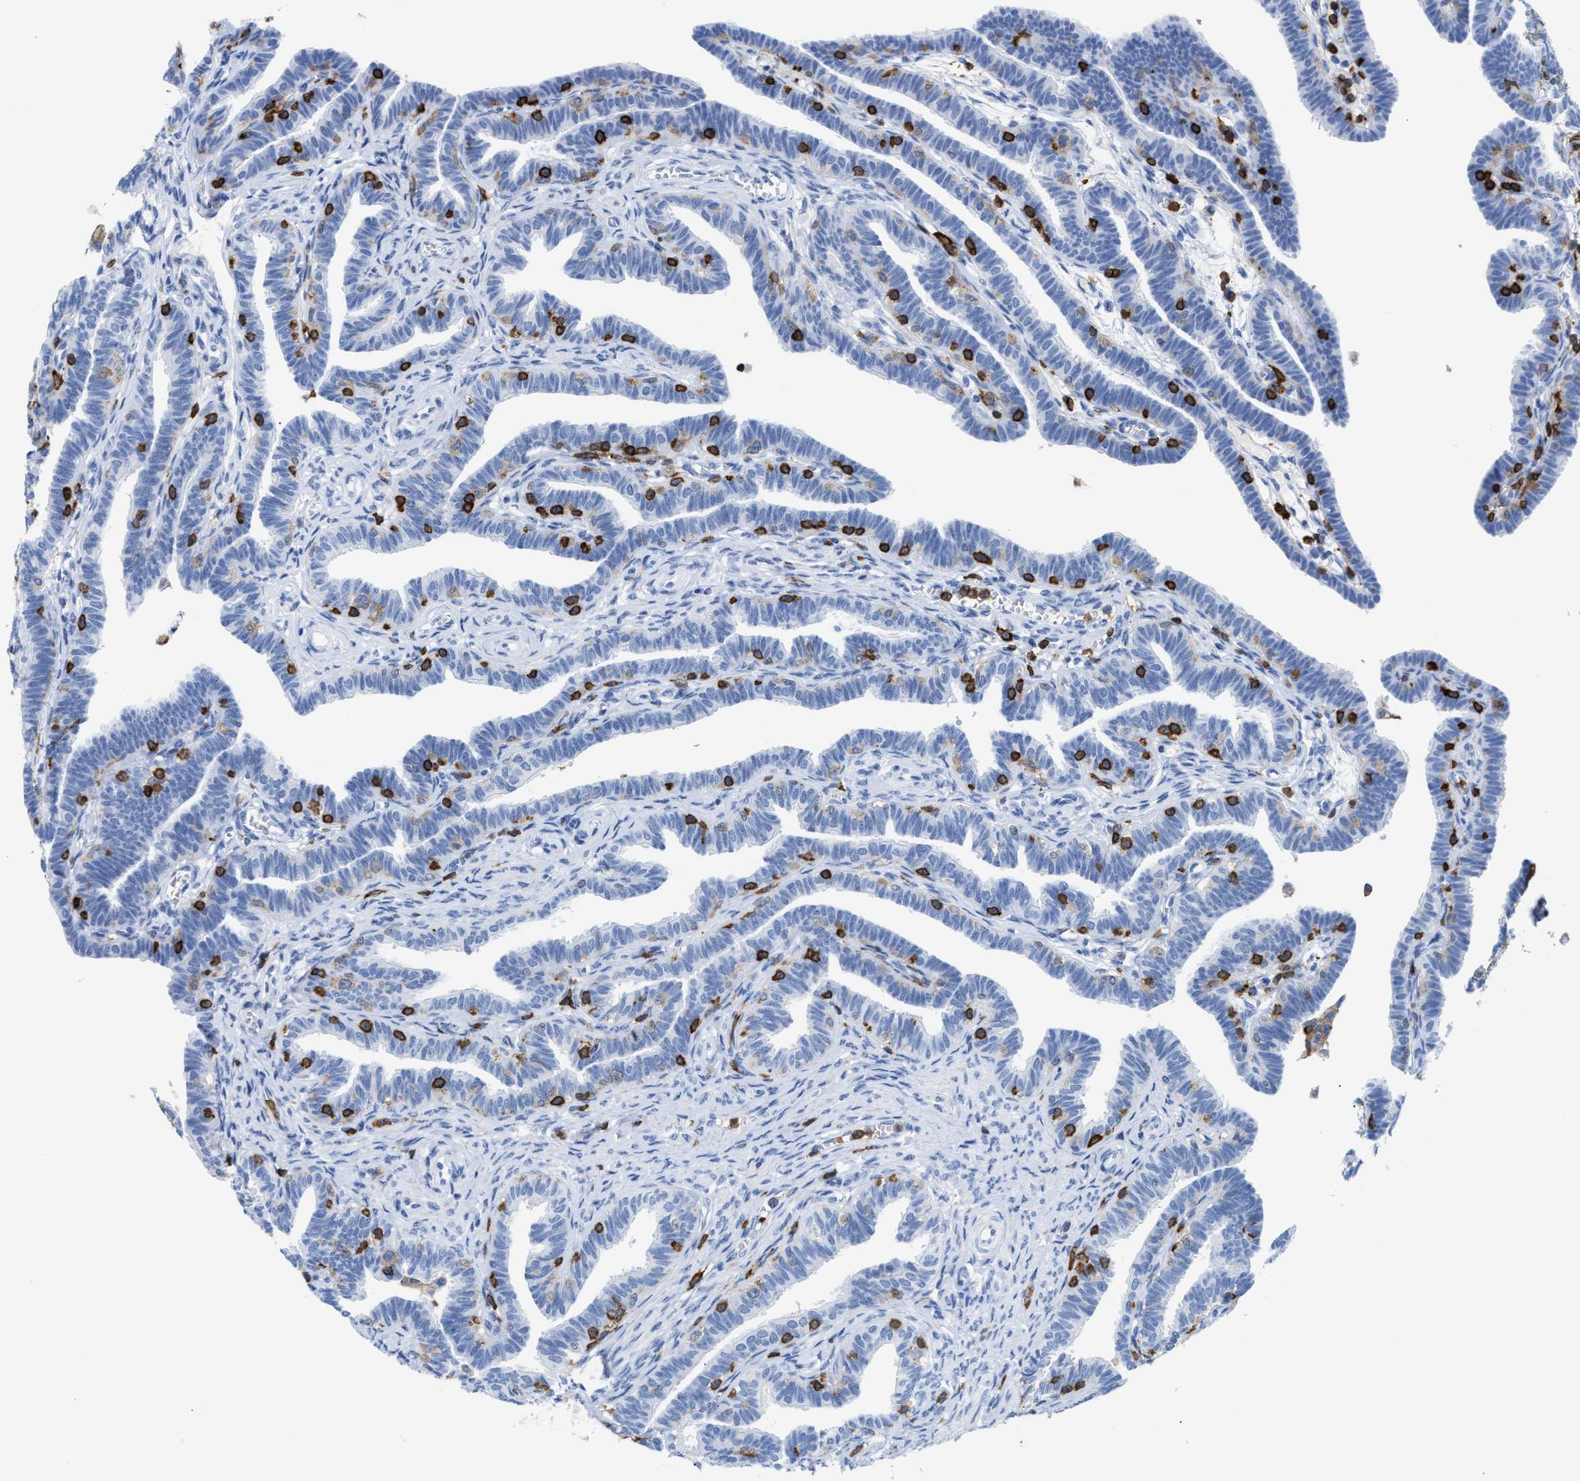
{"staining": {"intensity": "negative", "quantity": "none", "location": "none"}, "tissue": "fallopian tube", "cell_type": "Glandular cells", "image_type": "normal", "snomed": [{"axis": "morphology", "description": "Normal tissue, NOS"}, {"axis": "topography", "description": "Fallopian tube"}, {"axis": "topography", "description": "Ovary"}], "caption": "Fallopian tube stained for a protein using immunohistochemistry demonstrates no expression glandular cells.", "gene": "LCP1", "patient": {"sex": "female", "age": 23}}